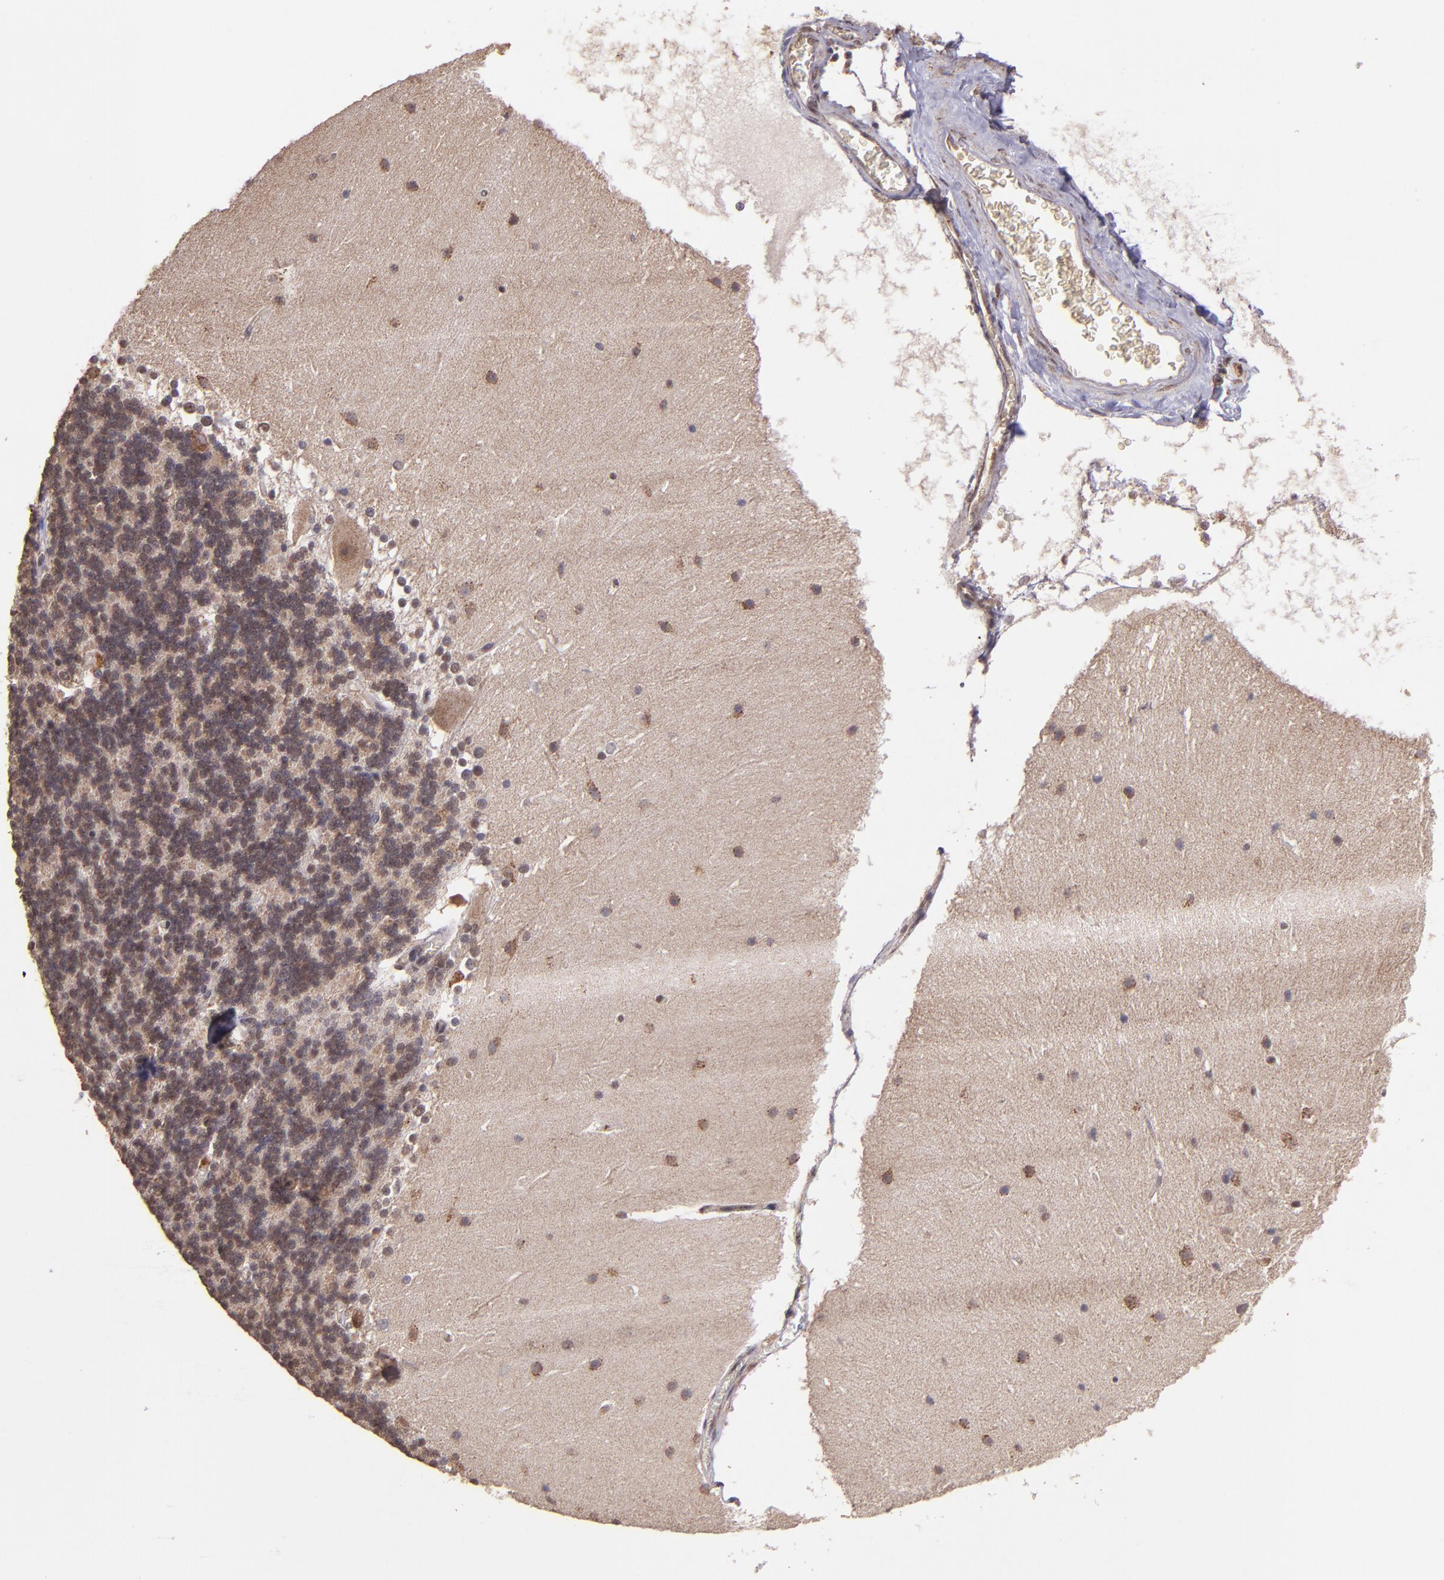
{"staining": {"intensity": "moderate", "quantity": ">75%", "location": "cytoplasmic/membranous"}, "tissue": "cerebellum", "cell_type": "Cells in granular layer", "image_type": "normal", "snomed": [{"axis": "morphology", "description": "Normal tissue, NOS"}, {"axis": "topography", "description": "Cerebellum"}], "caption": "Immunohistochemical staining of normal human cerebellum reveals >75% levels of moderate cytoplasmic/membranous protein expression in about >75% of cells in granular layer.", "gene": "USP51", "patient": {"sex": "female", "age": 19}}